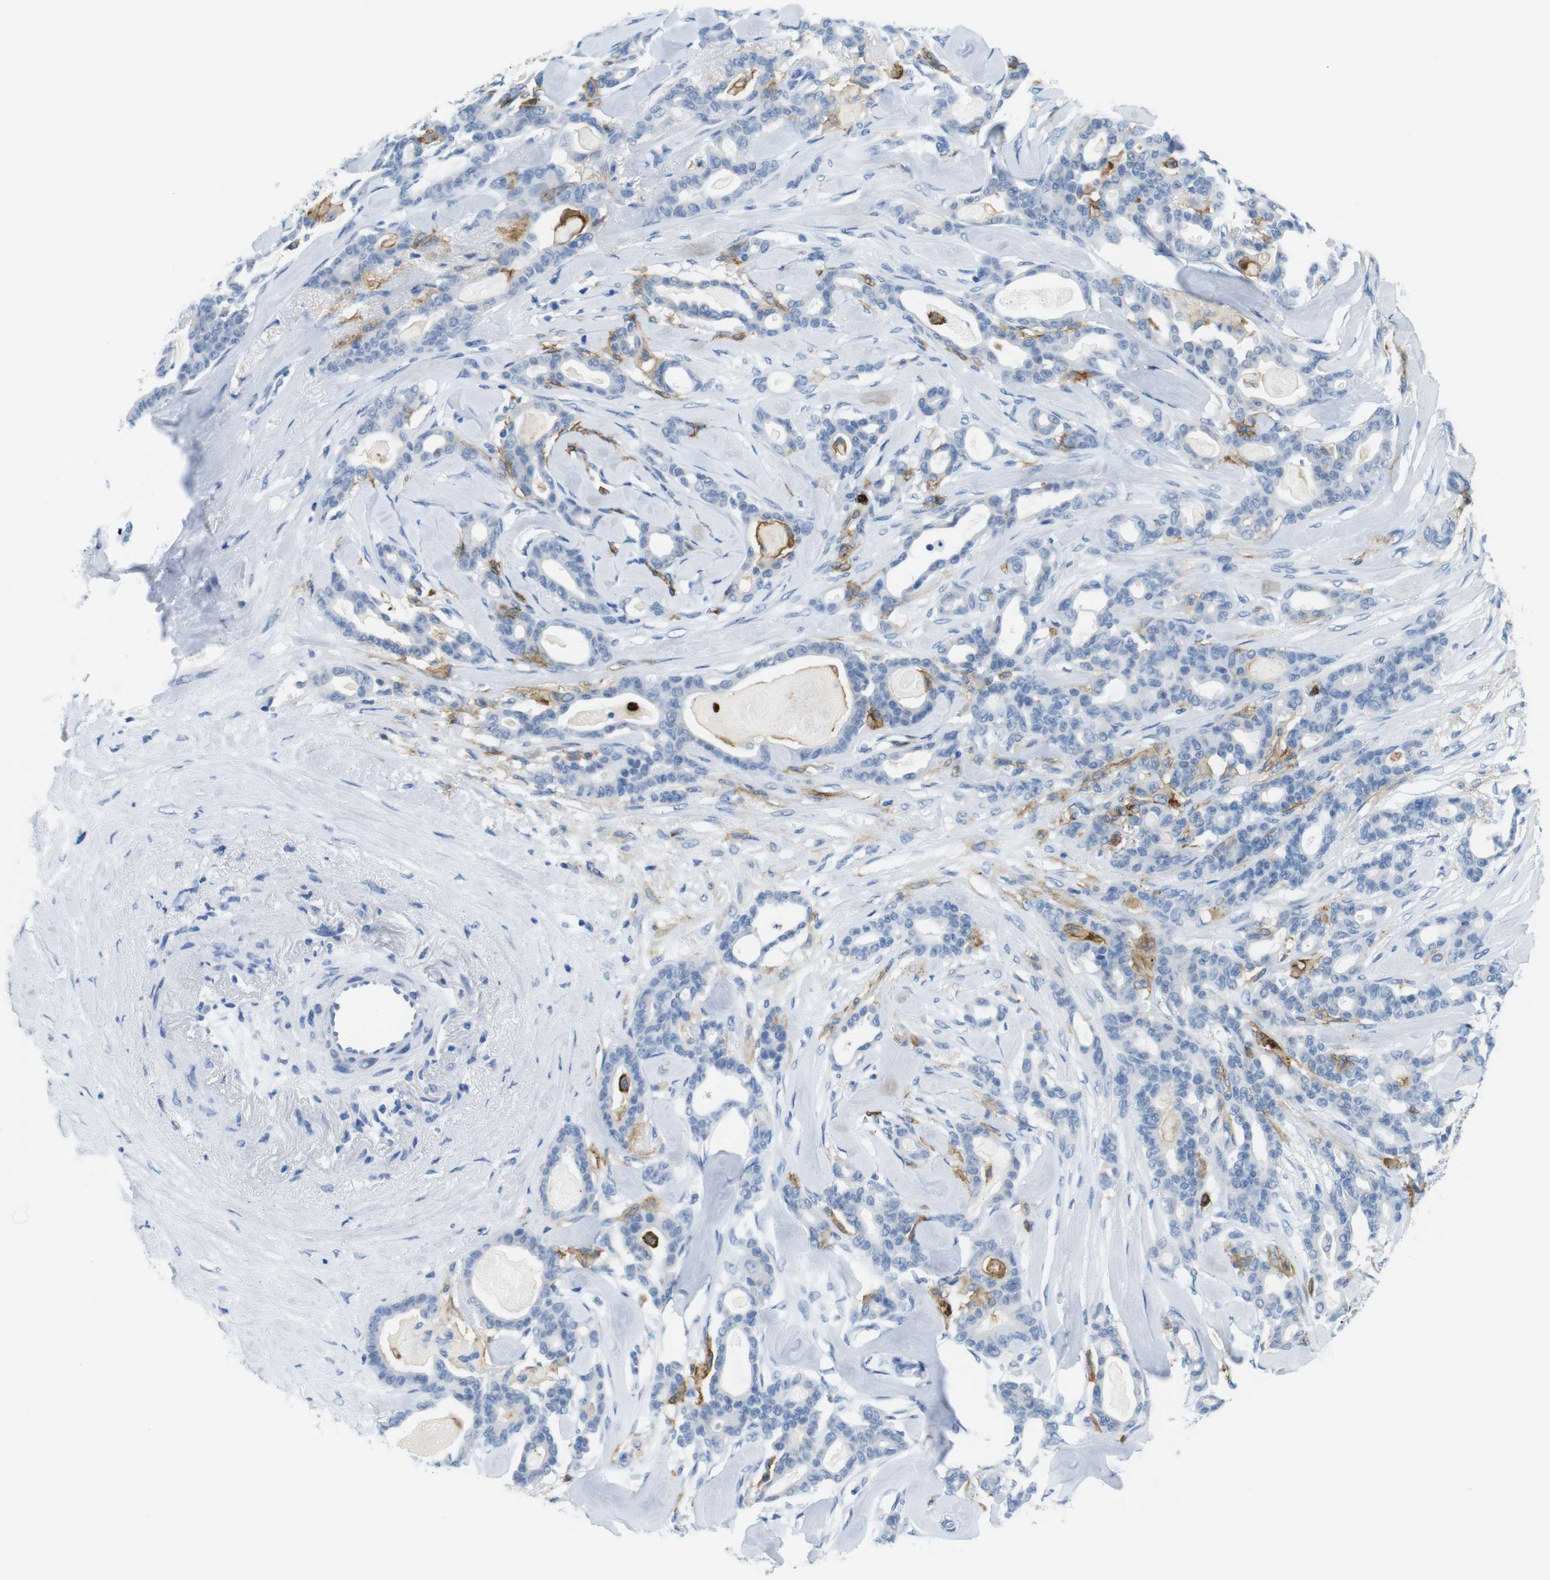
{"staining": {"intensity": "negative", "quantity": "none", "location": "none"}, "tissue": "pancreatic cancer", "cell_type": "Tumor cells", "image_type": "cancer", "snomed": [{"axis": "morphology", "description": "Adenocarcinoma, NOS"}, {"axis": "topography", "description": "Pancreas"}], "caption": "Immunohistochemical staining of human pancreatic cancer (adenocarcinoma) shows no significant staining in tumor cells.", "gene": "MCEMP1", "patient": {"sex": "male", "age": 63}}